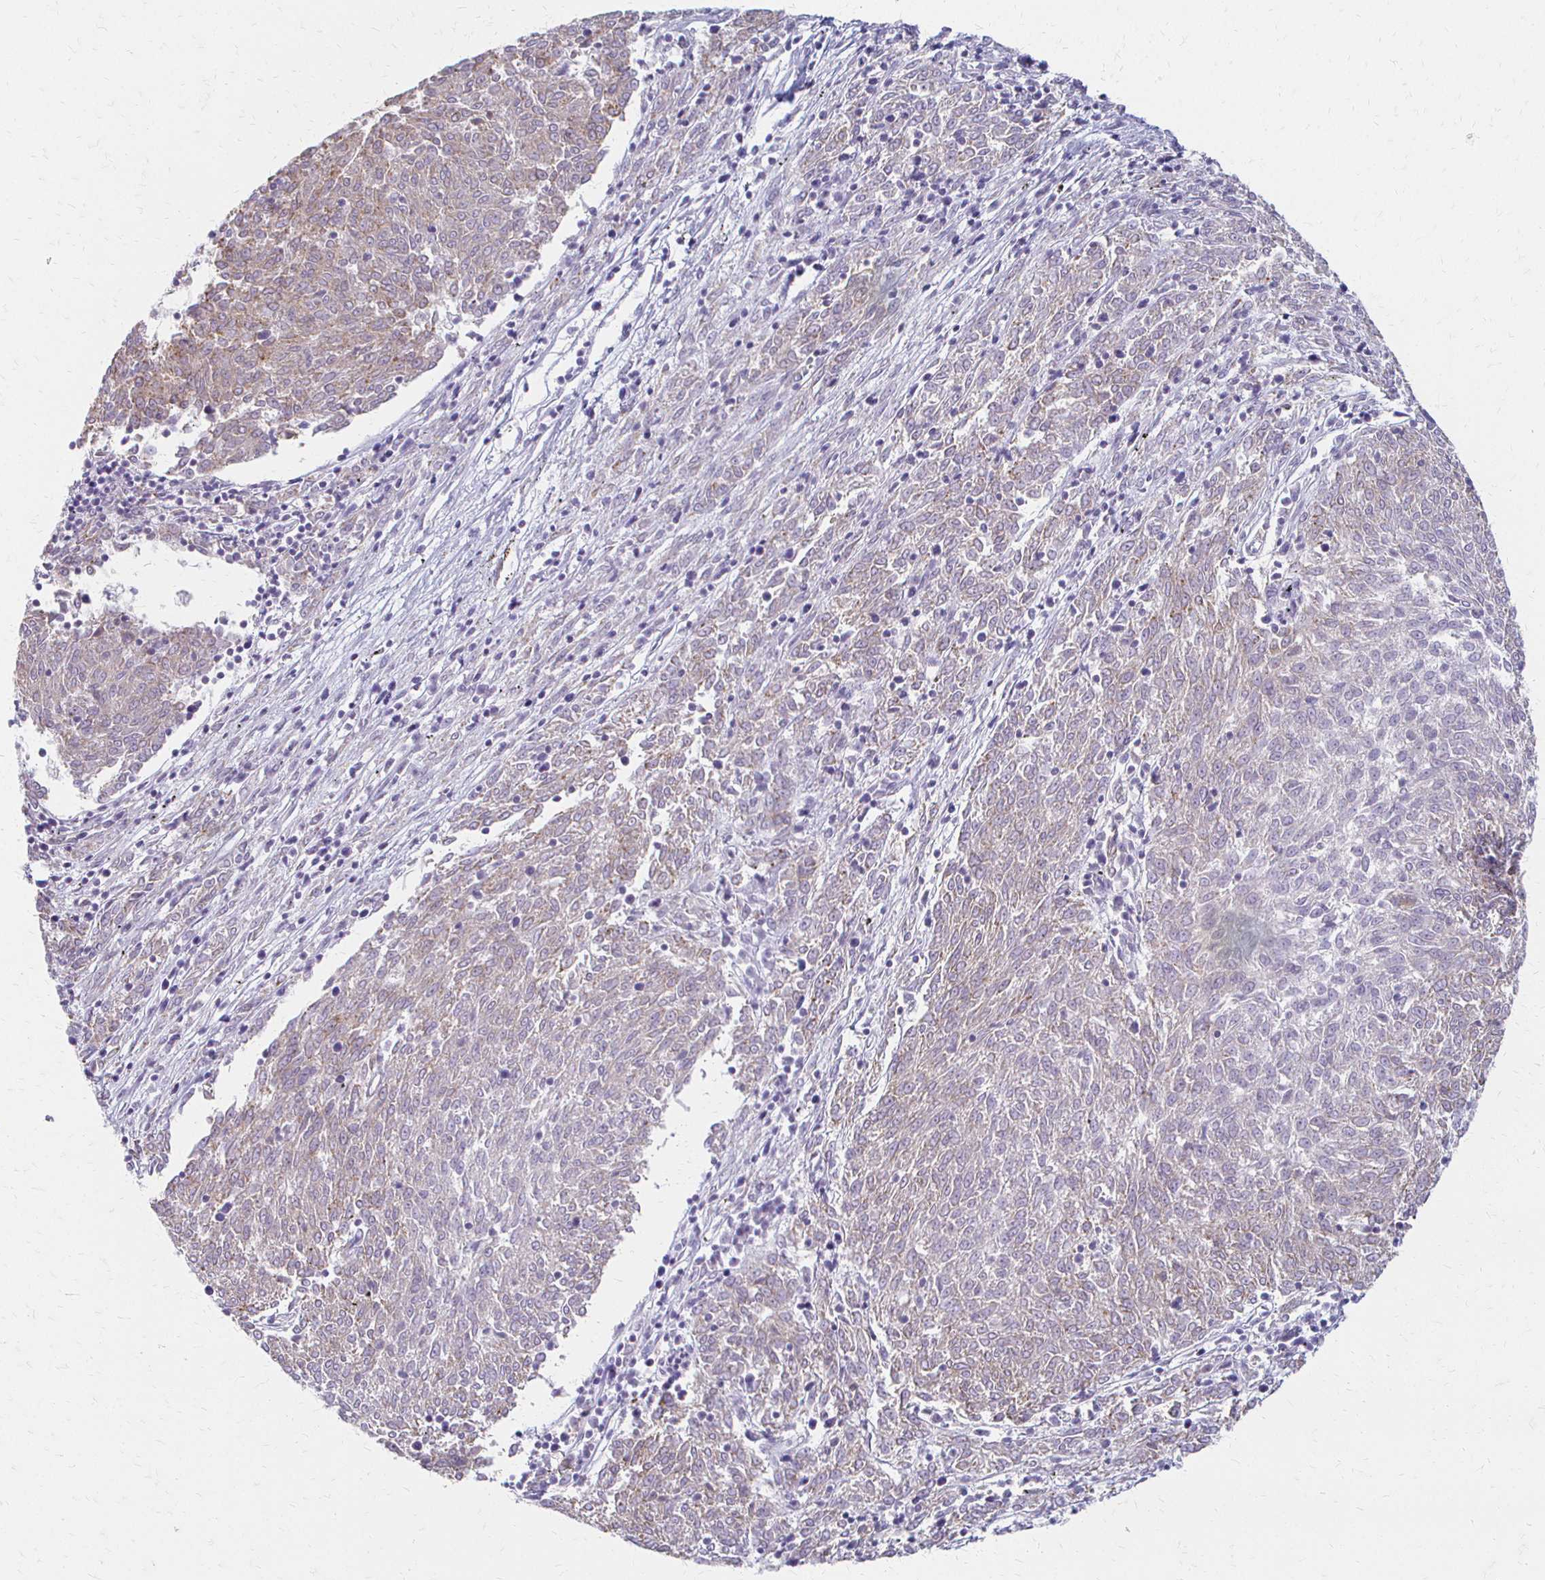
{"staining": {"intensity": "weak", "quantity": "<25%", "location": "cytoplasmic/membranous"}, "tissue": "melanoma", "cell_type": "Tumor cells", "image_type": "cancer", "snomed": [{"axis": "morphology", "description": "Malignant melanoma, NOS"}, {"axis": "topography", "description": "Skin"}], "caption": "An IHC photomicrograph of malignant melanoma is shown. There is no staining in tumor cells of malignant melanoma.", "gene": "ACP5", "patient": {"sex": "female", "age": 72}}